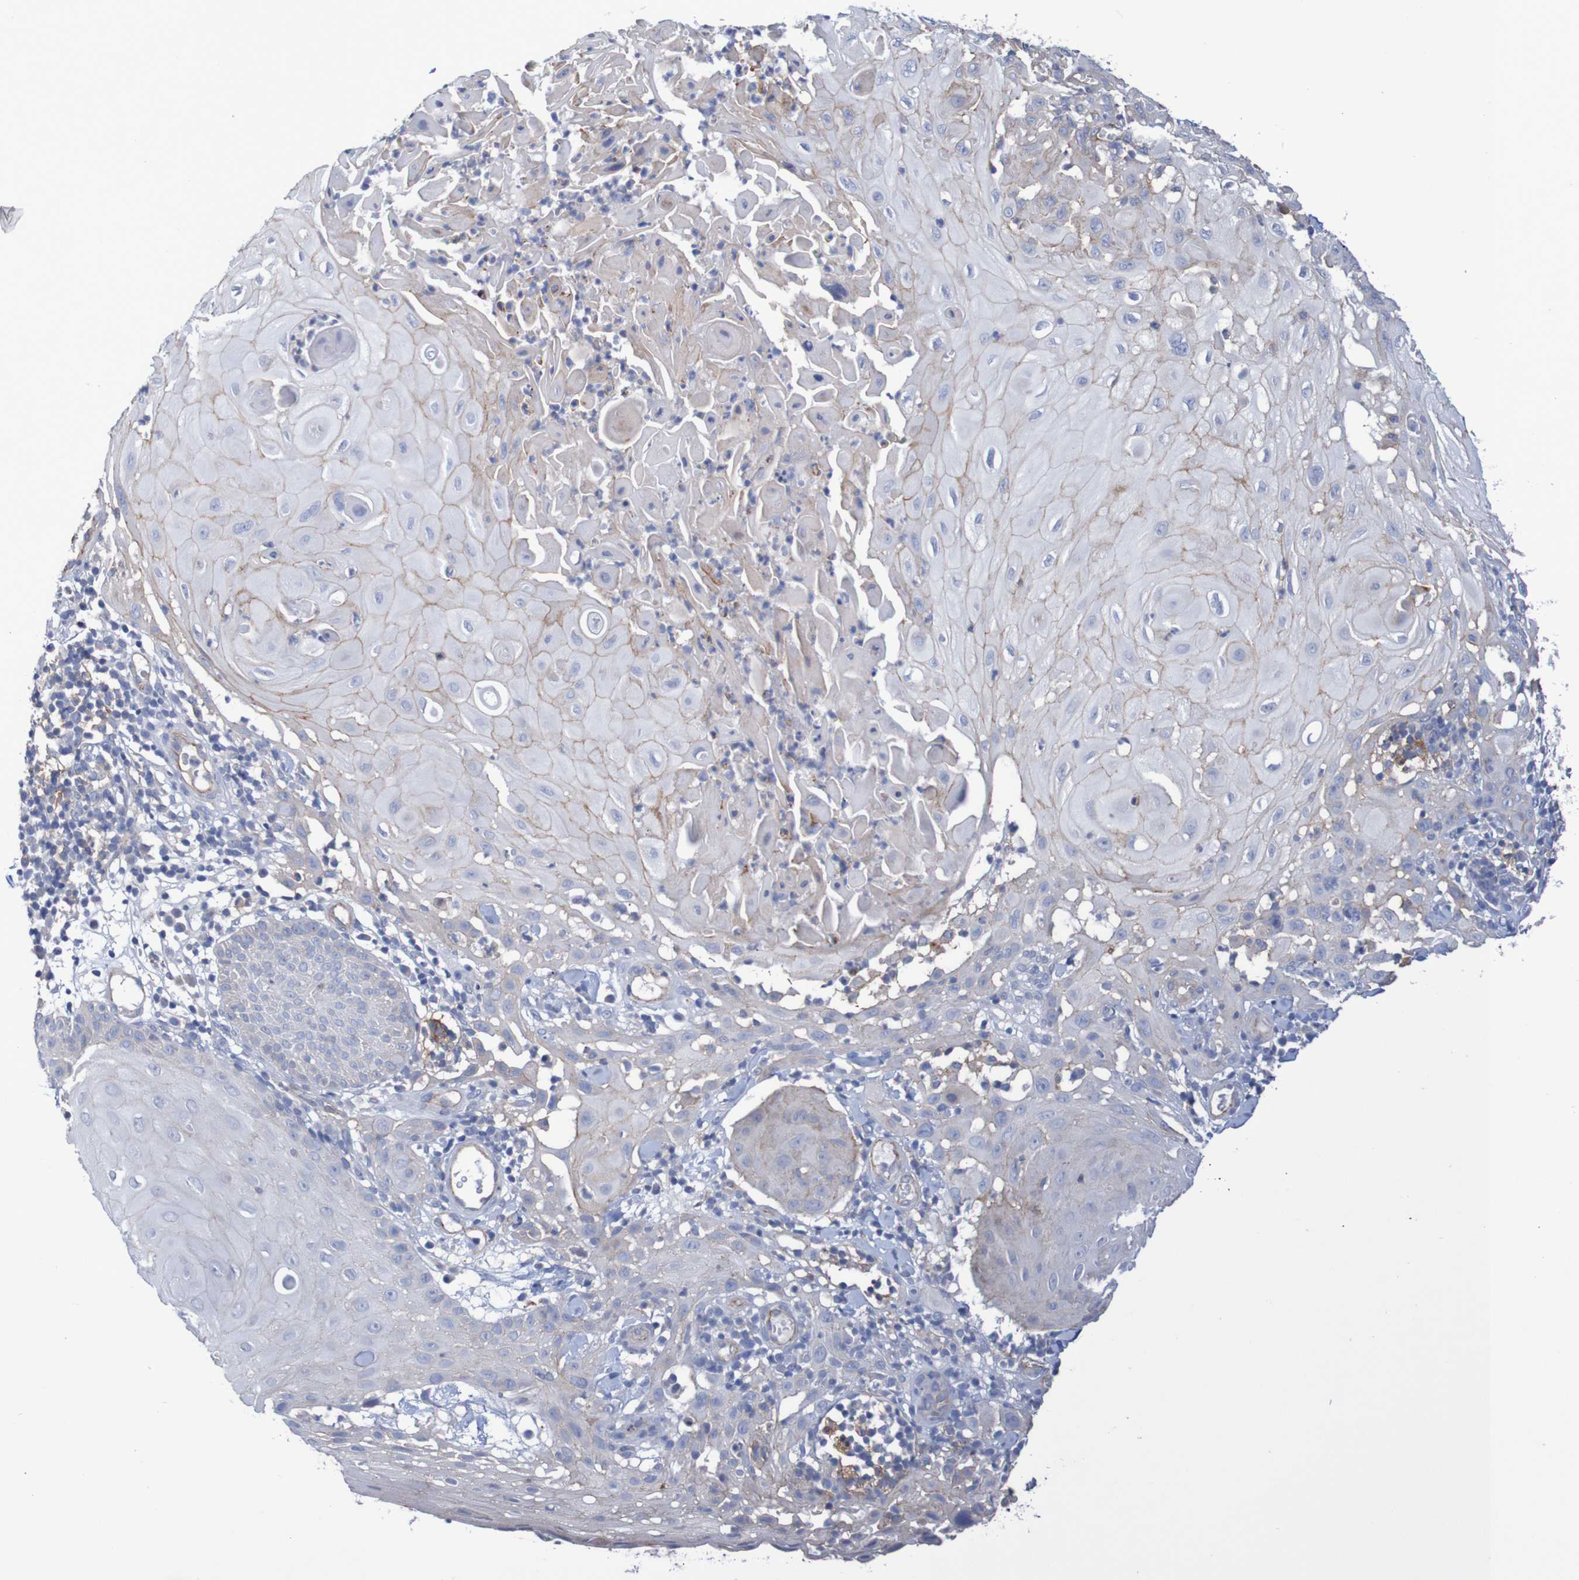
{"staining": {"intensity": "weak", "quantity": "<25%", "location": "cytoplasmic/membranous"}, "tissue": "skin cancer", "cell_type": "Tumor cells", "image_type": "cancer", "snomed": [{"axis": "morphology", "description": "Squamous cell carcinoma, NOS"}, {"axis": "topography", "description": "Skin"}], "caption": "This micrograph is of skin cancer stained with immunohistochemistry (IHC) to label a protein in brown with the nuclei are counter-stained blue. There is no staining in tumor cells. (Immunohistochemistry, brightfield microscopy, high magnification).", "gene": "NECTIN2", "patient": {"sex": "male", "age": 24}}